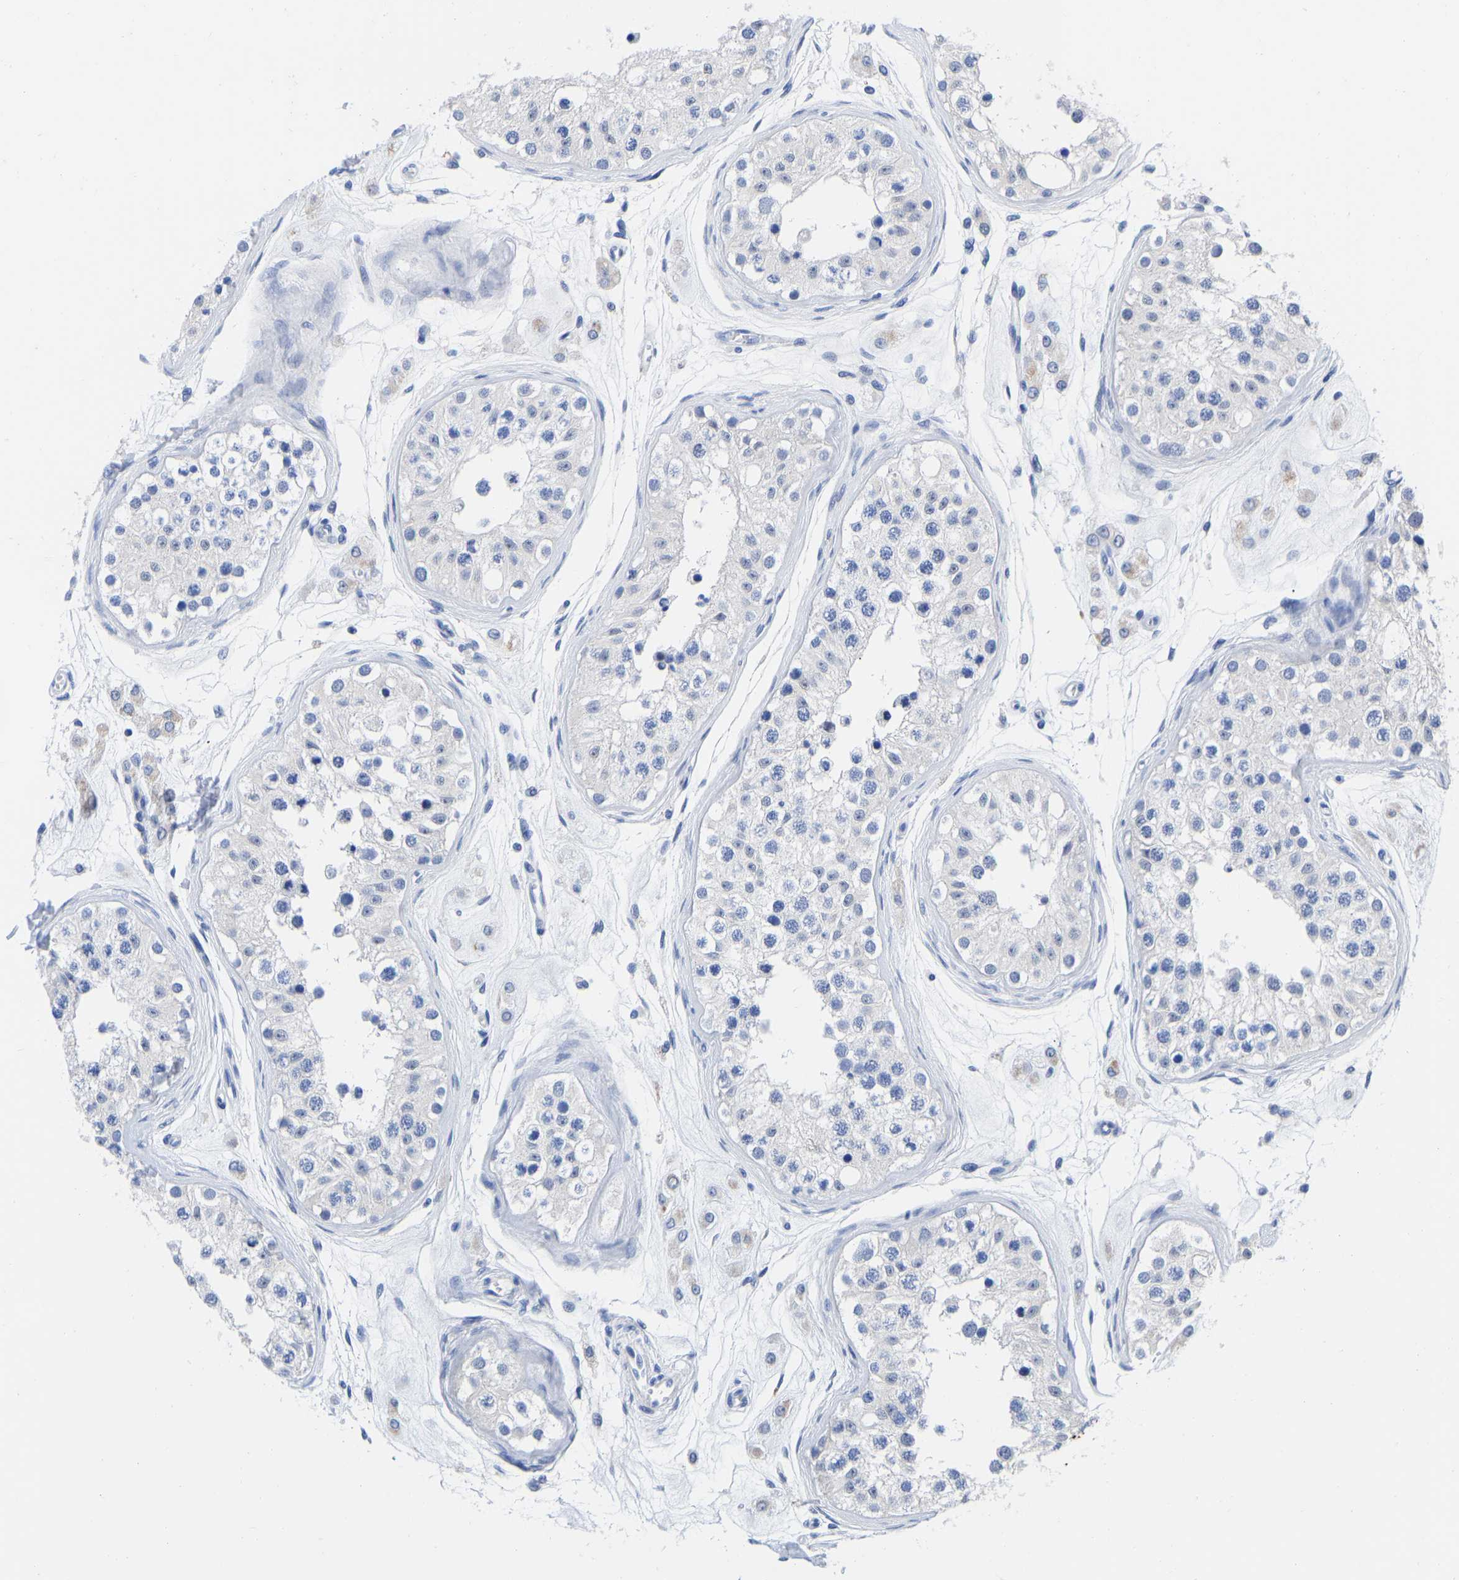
{"staining": {"intensity": "negative", "quantity": "none", "location": "none"}, "tissue": "testis", "cell_type": "Cells in seminiferous ducts", "image_type": "normal", "snomed": [{"axis": "morphology", "description": "Normal tissue, NOS"}, {"axis": "morphology", "description": "Adenocarcinoma, metastatic, NOS"}, {"axis": "topography", "description": "Testis"}], "caption": "High magnification brightfield microscopy of normal testis stained with DAB (3,3'-diaminobenzidine) (brown) and counterstained with hematoxylin (blue): cells in seminiferous ducts show no significant positivity. (Immunohistochemistry, brightfield microscopy, high magnification).", "gene": "GPA33", "patient": {"sex": "male", "age": 26}}